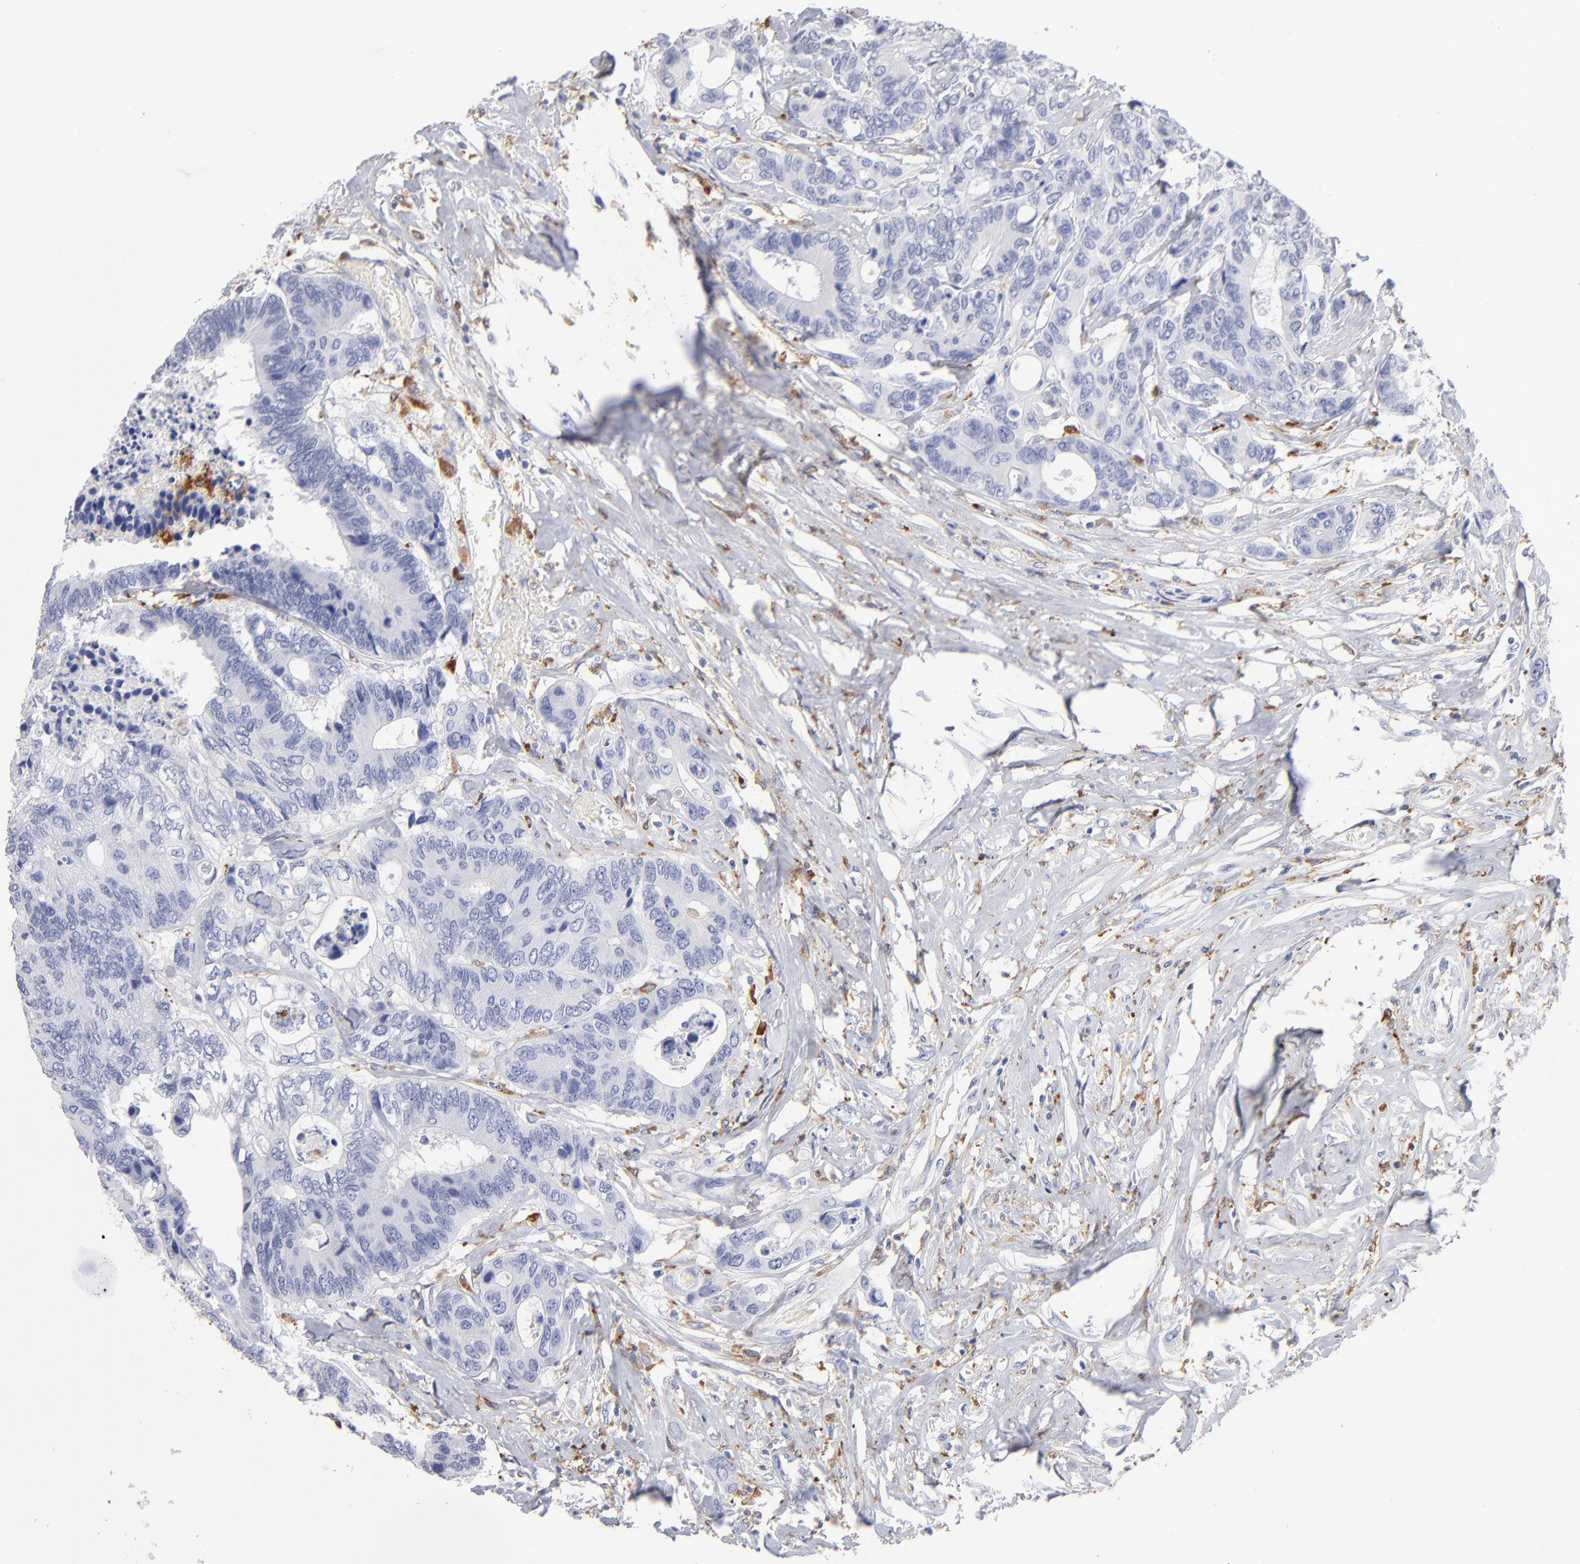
{"staining": {"intensity": "negative", "quantity": "none", "location": "none"}, "tissue": "colorectal cancer", "cell_type": "Tumor cells", "image_type": "cancer", "snomed": [{"axis": "morphology", "description": "Adenocarcinoma, NOS"}, {"axis": "topography", "description": "Rectum"}], "caption": "An immunohistochemistry photomicrograph of colorectal adenocarcinoma is shown. There is no staining in tumor cells of colorectal adenocarcinoma.", "gene": "CD180", "patient": {"sex": "male", "age": 55}}